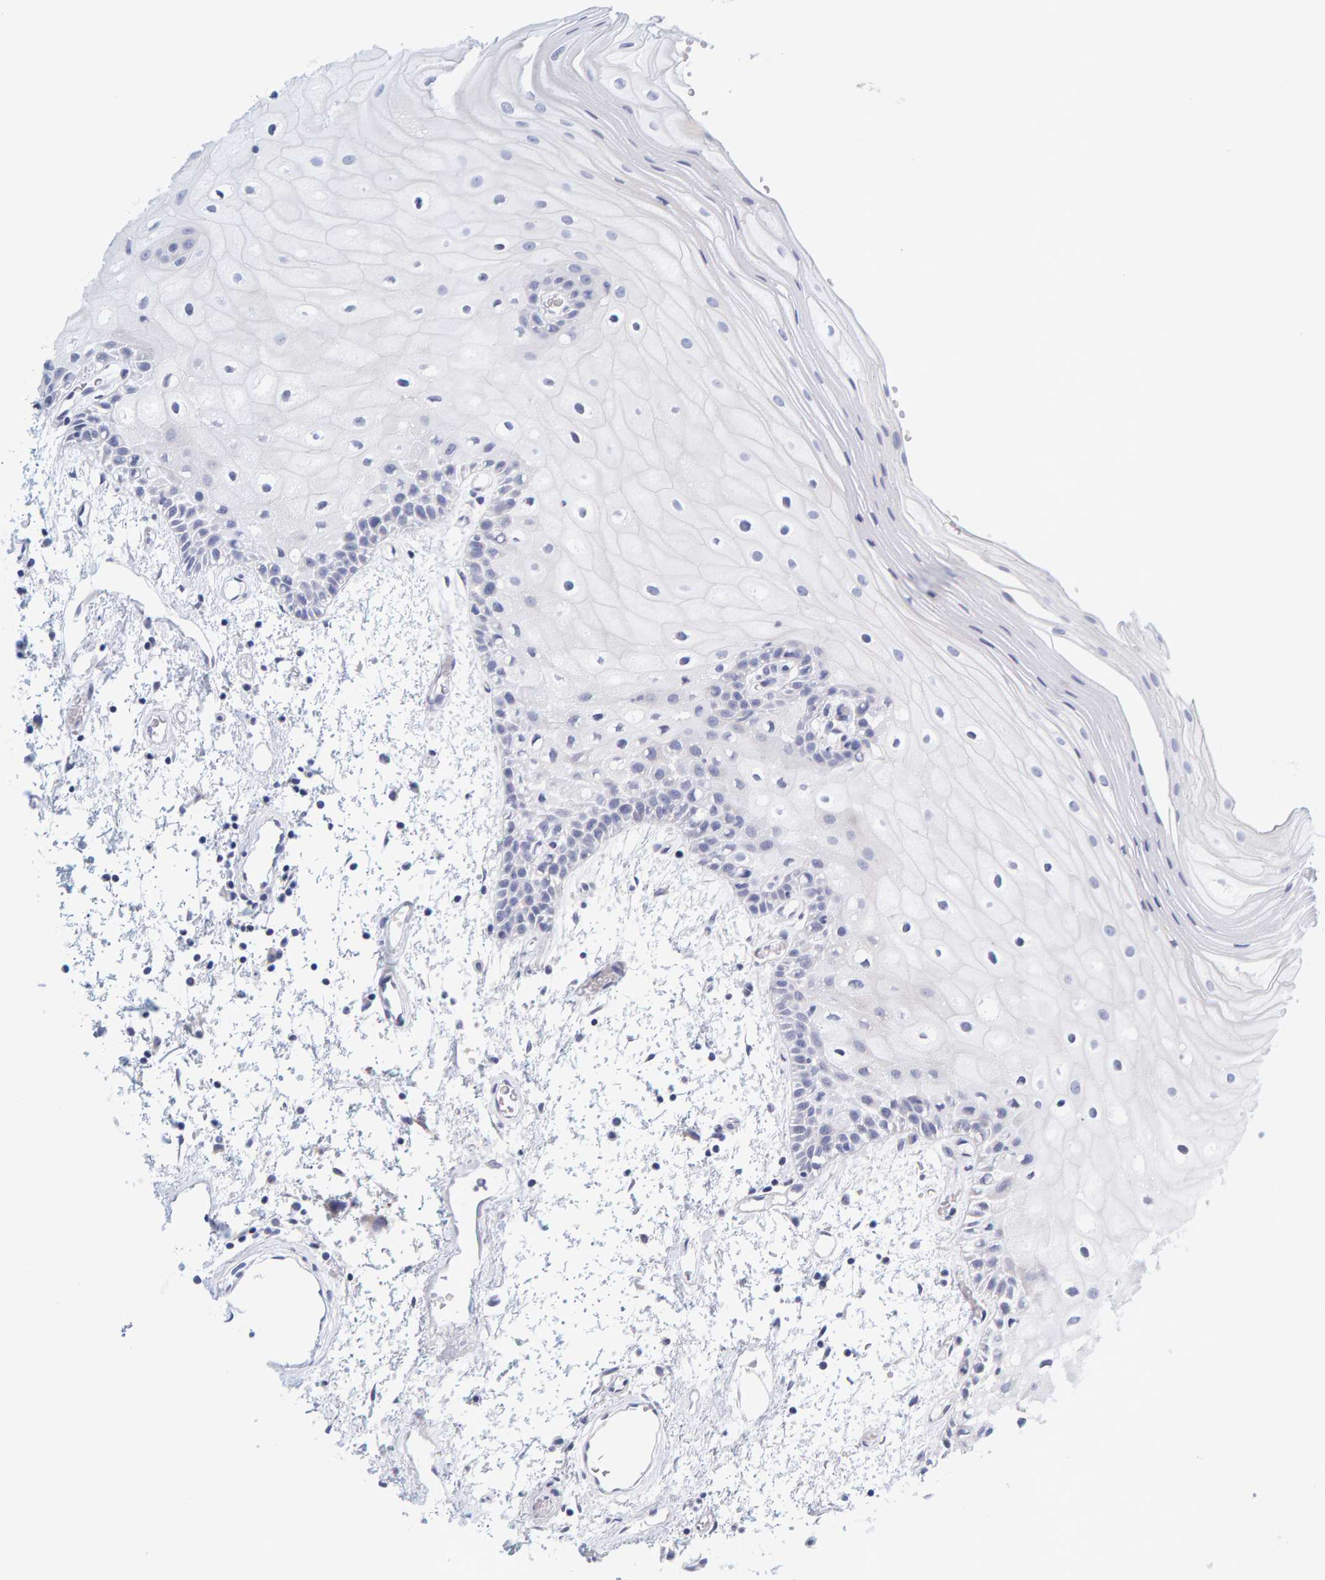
{"staining": {"intensity": "negative", "quantity": "none", "location": "none"}, "tissue": "oral mucosa", "cell_type": "Squamous epithelial cells", "image_type": "normal", "snomed": [{"axis": "morphology", "description": "Normal tissue, NOS"}, {"axis": "topography", "description": "Oral tissue"}], "caption": "IHC image of benign human oral mucosa stained for a protein (brown), which demonstrates no staining in squamous epithelial cells.", "gene": "MOG", "patient": {"sex": "male", "age": 52}}